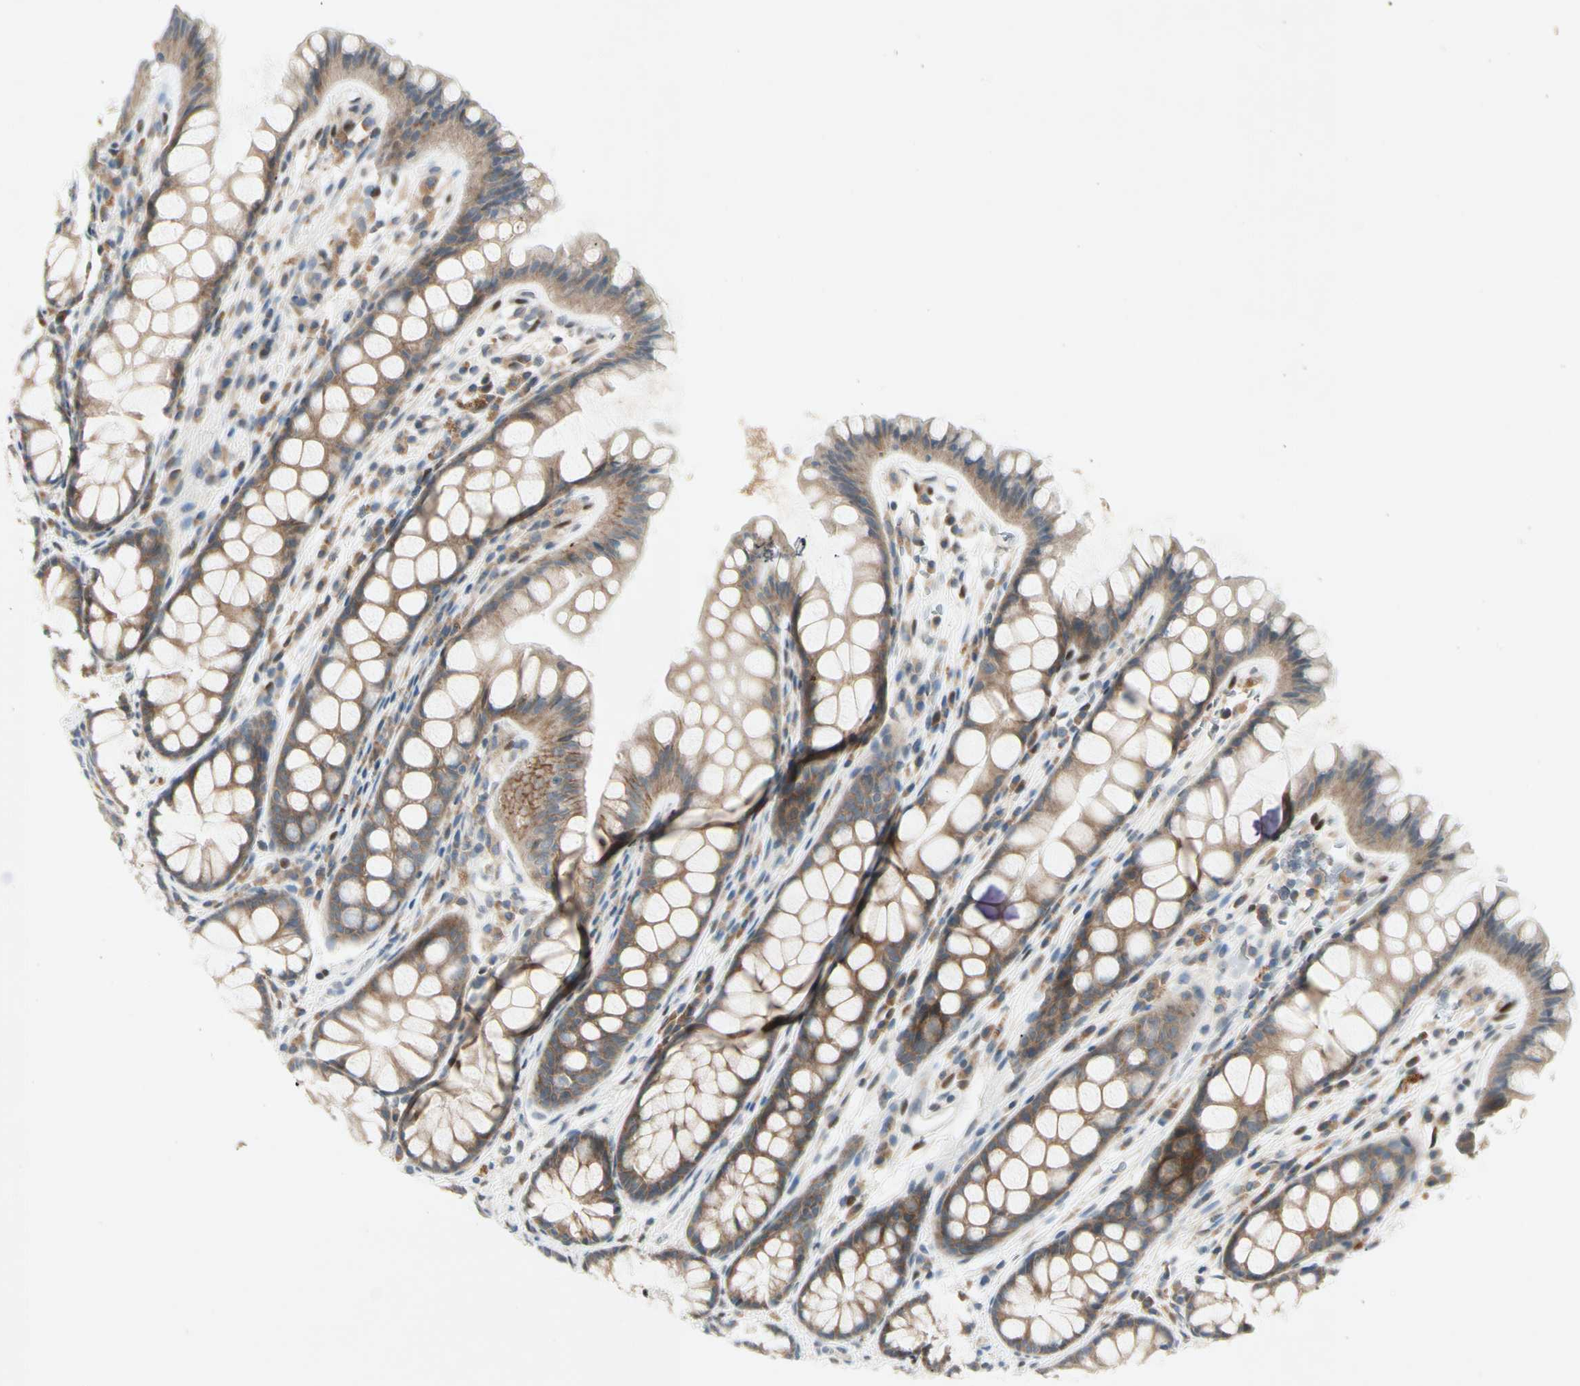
{"staining": {"intensity": "negative", "quantity": "none", "location": "none"}, "tissue": "colon", "cell_type": "Endothelial cells", "image_type": "normal", "snomed": [{"axis": "morphology", "description": "Normal tissue, NOS"}, {"axis": "topography", "description": "Colon"}], "caption": "IHC histopathology image of benign colon stained for a protein (brown), which displays no expression in endothelial cells.", "gene": "IL1R1", "patient": {"sex": "female", "age": 55}}